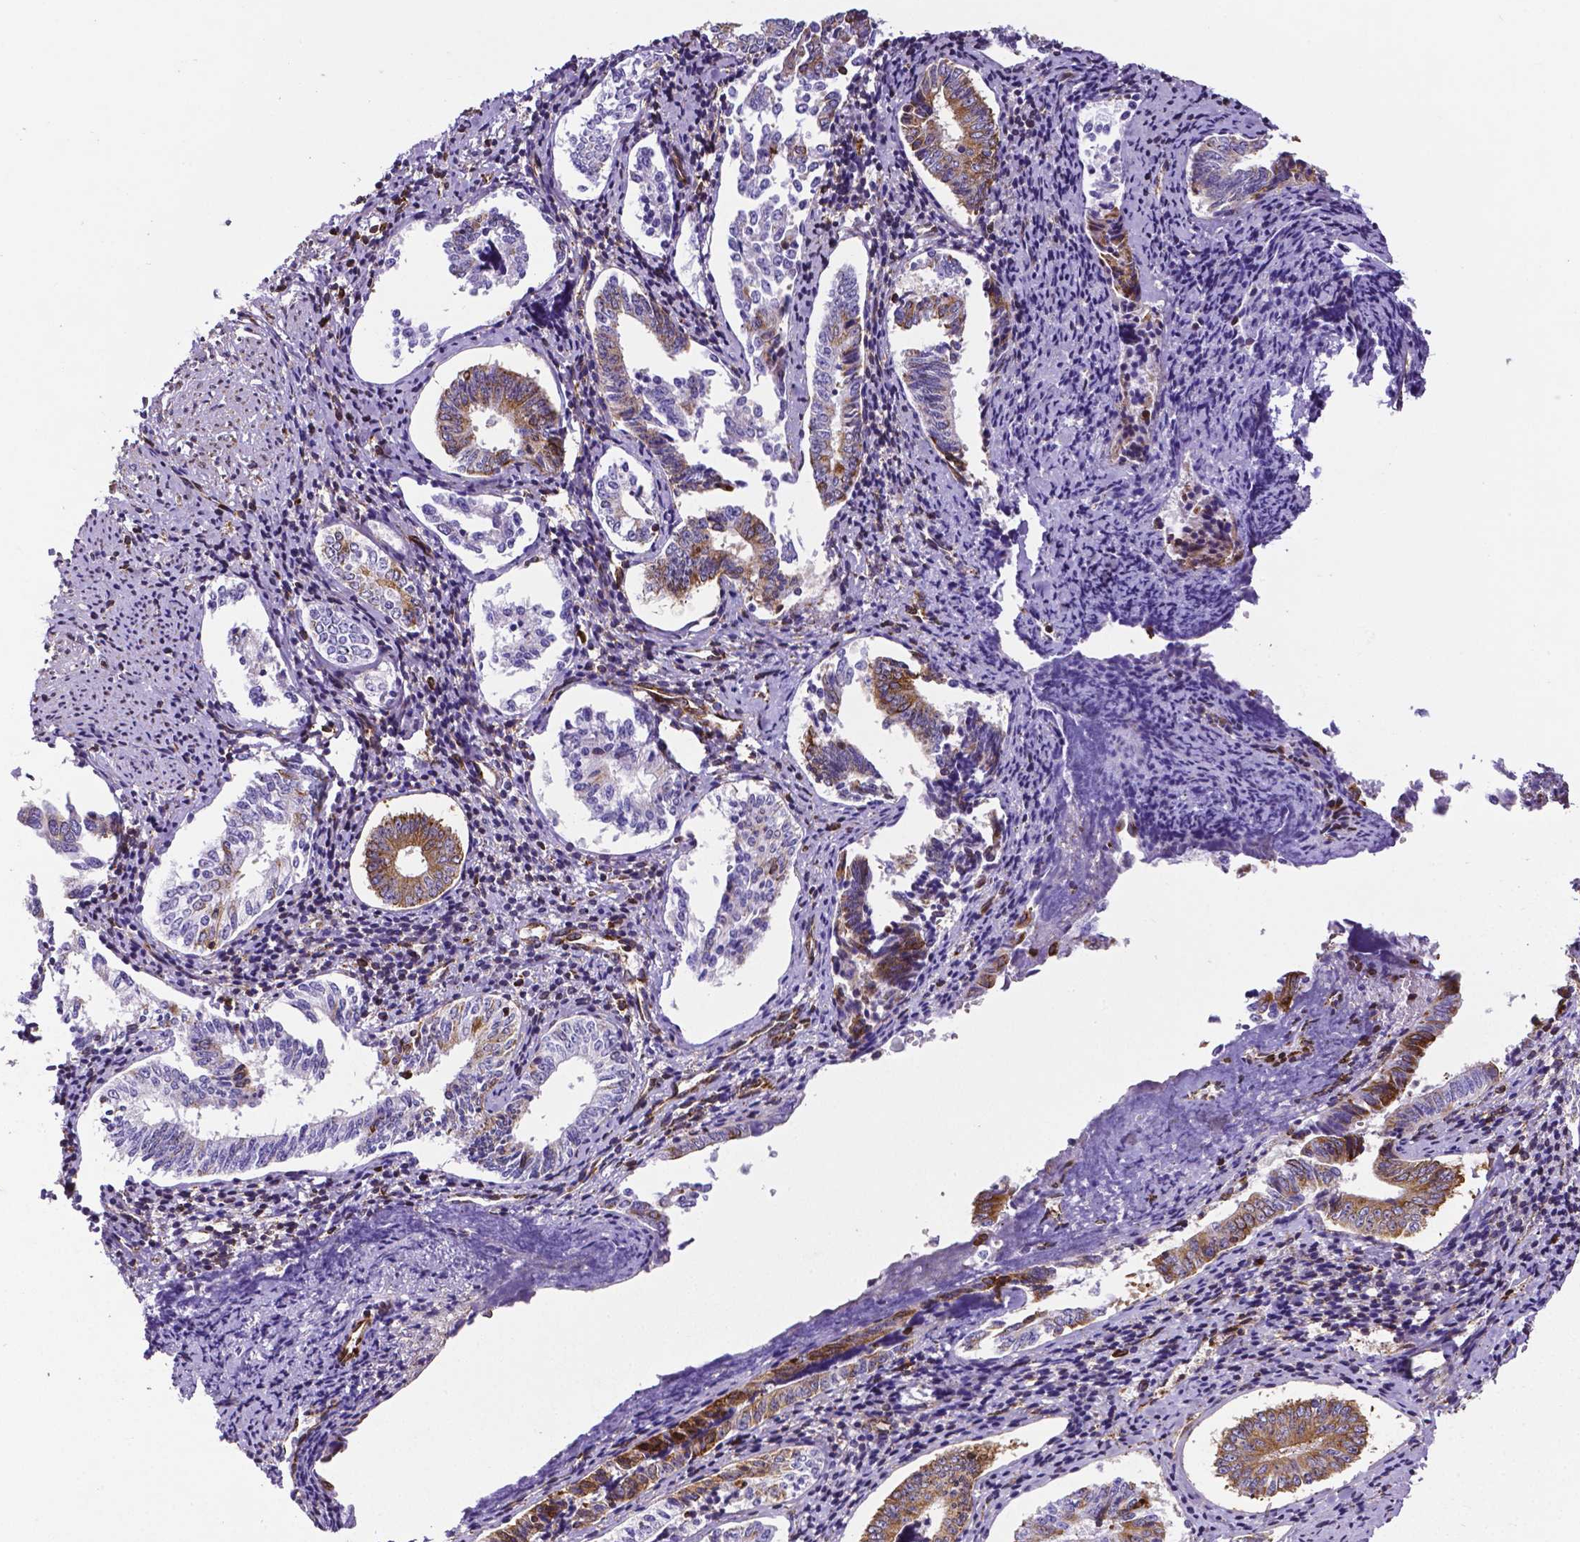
{"staining": {"intensity": "moderate", "quantity": "25%-75%", "location": "cytoplasmic/membranous"}, "tissue": "cervical cancer", "cell_type": "Tumor cells", "image_type": "cancer", "snomed": [{"axis": "morphology", "description": "Squamous cell carcinoma, NOS"}, {"axis": "topography", "description": "Cervix"}], "caption": "DAB immunohistochemical staining of cervical squamous cell carcinoma shows moderate cytoplasmic/membranous protein positivity in approximately 25%-75% of tumor cells.", "gene": "MTDH", "patient": {"sex": "female", "age": 59}}